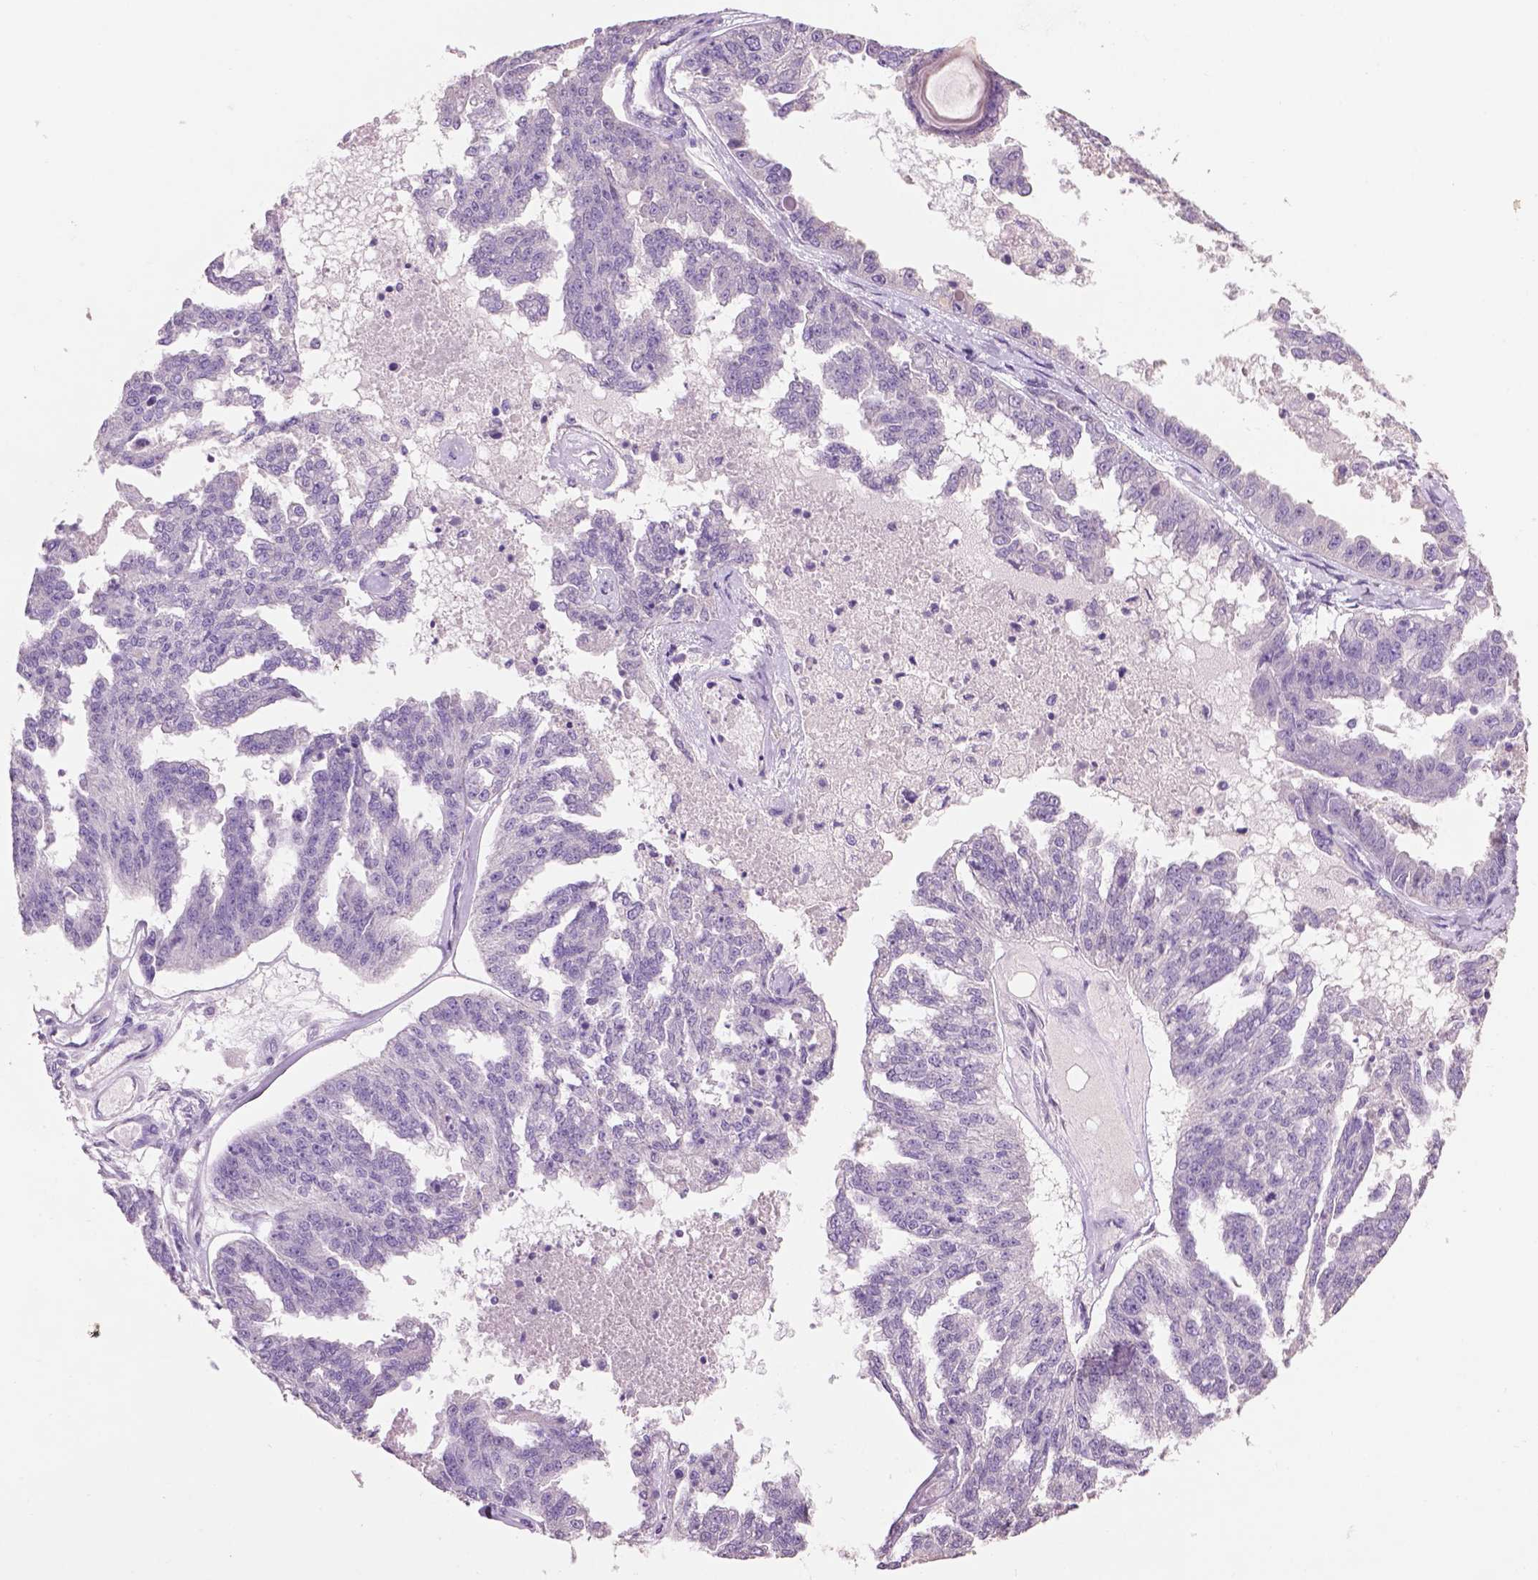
{"staining": {"intensity": "negative", "quantity": "none", "location": "none"}, "tissue": "ovarian cancer", "cell_type": "Tumor cells", "image_type": "cancer", "snomed": [{"axis": "morphology", "description": "Cystadenocarcinoma, serous, NOS"}, {"axis": "topography", "description": "Ovary"}], "caption": "A photomicrograph of human serous cystadenocarcinoma (ovarian) is negative for staining in tumor cells. The staining was performed using DAB to visualize the protein expression in brown, while the nuclei were stained in blue with hematoxylin (Magnification: 20x).", "gene": "CRYBA4", "patient": {"sex": "female", "age": 58}}